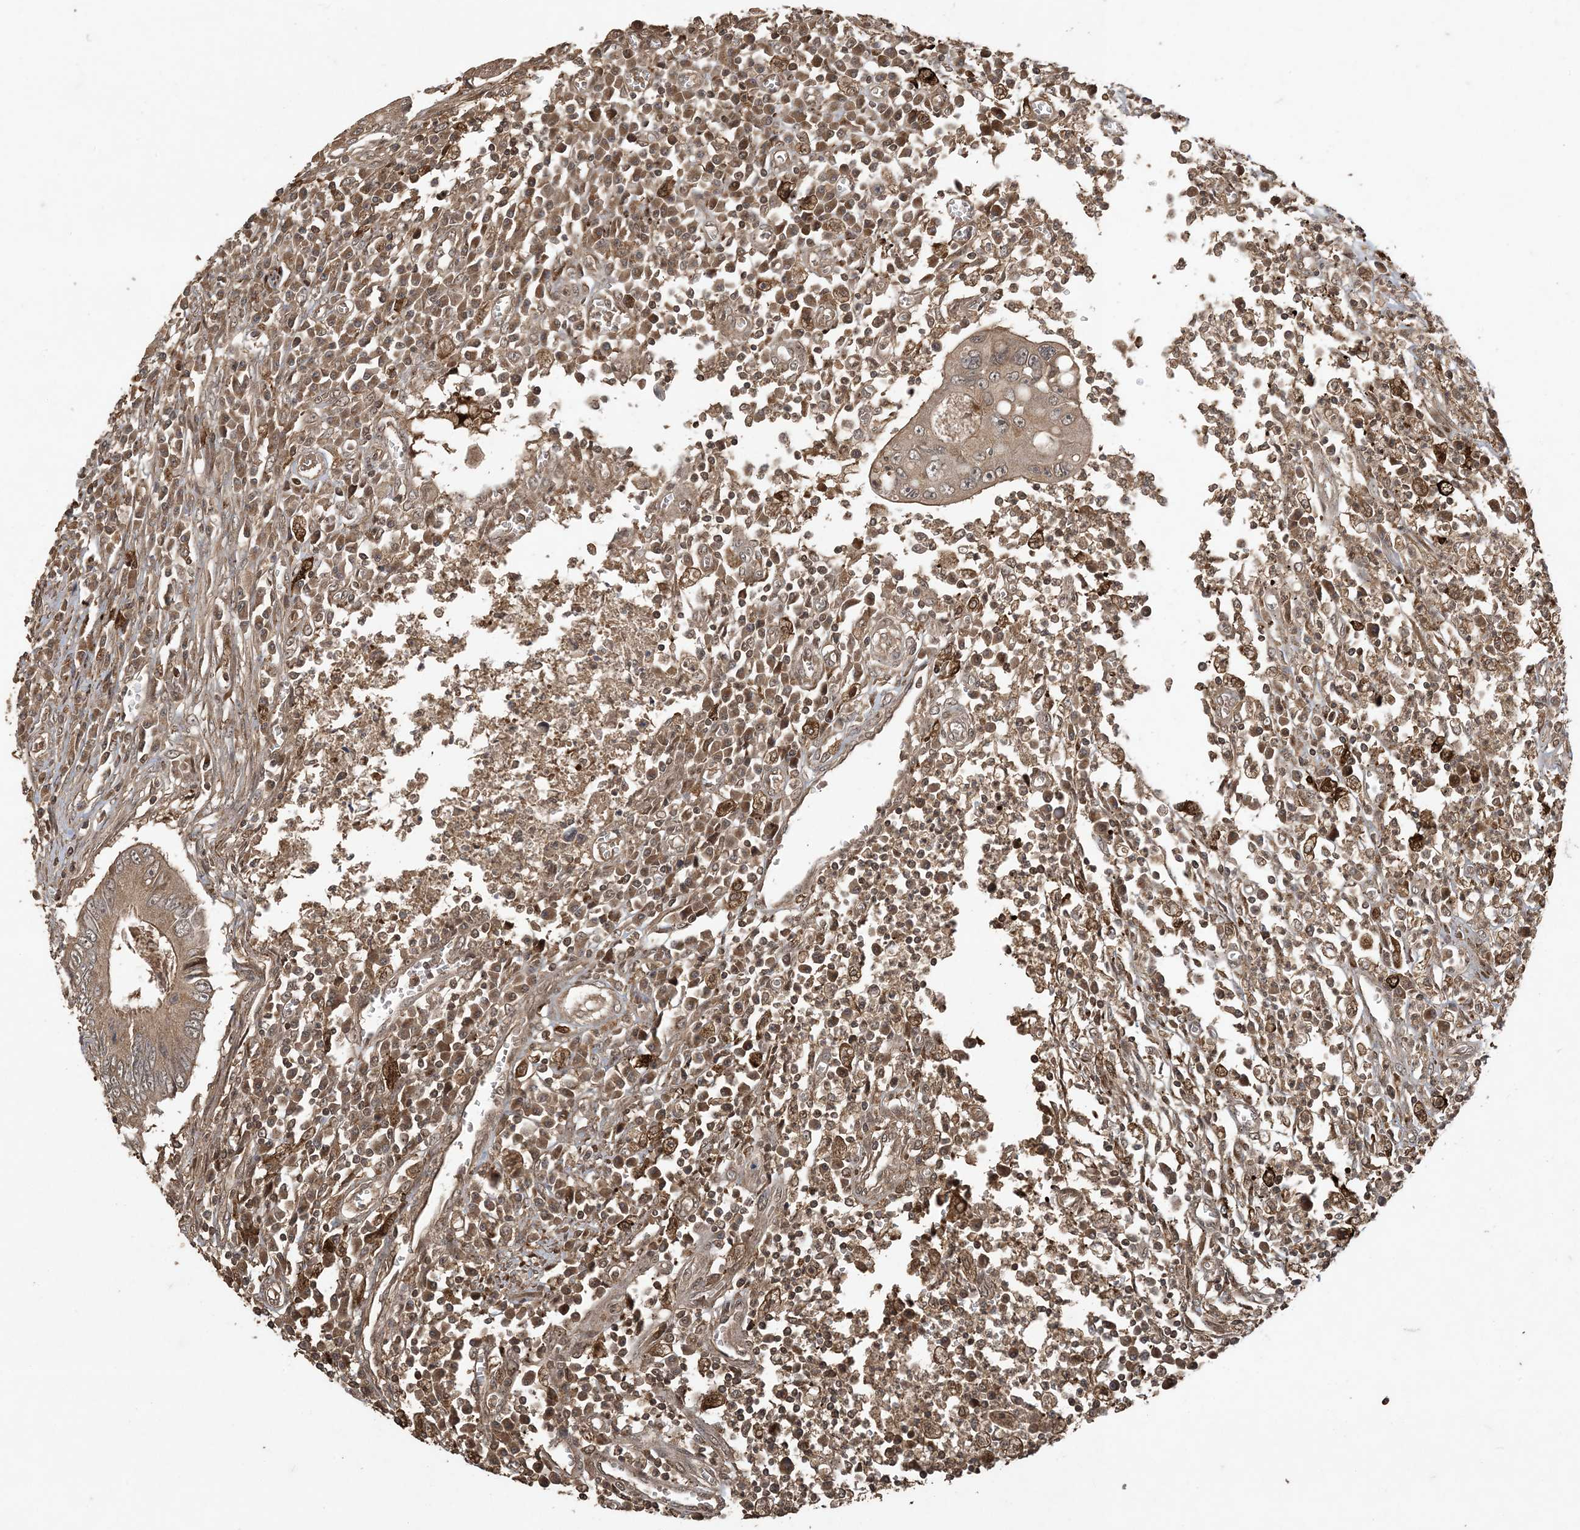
{"staining": {"intensity": "weak", "quantity": ">75%", "location": "cytoplasmic/membranous"}, "tissue": "colorectal cancer", "cell_type": "Tumor cells", "image_type": "cancer", "snomed": [{"axis": "morphology", "description": "Inflammation, NOS"}, {"axis": "morphology", "description": "Adenocarcinoma, NOS"}, {"axis": "topography", "description": "Colon"}], "caption": "Protein staining of colorectal adenocarcinoma tissue exhibits weak cytoplasmic/membranous staining in approximately >75% of tumor cells.", "gene": "EFCAB8", "patient": {"sex": "male", "age": 72}}